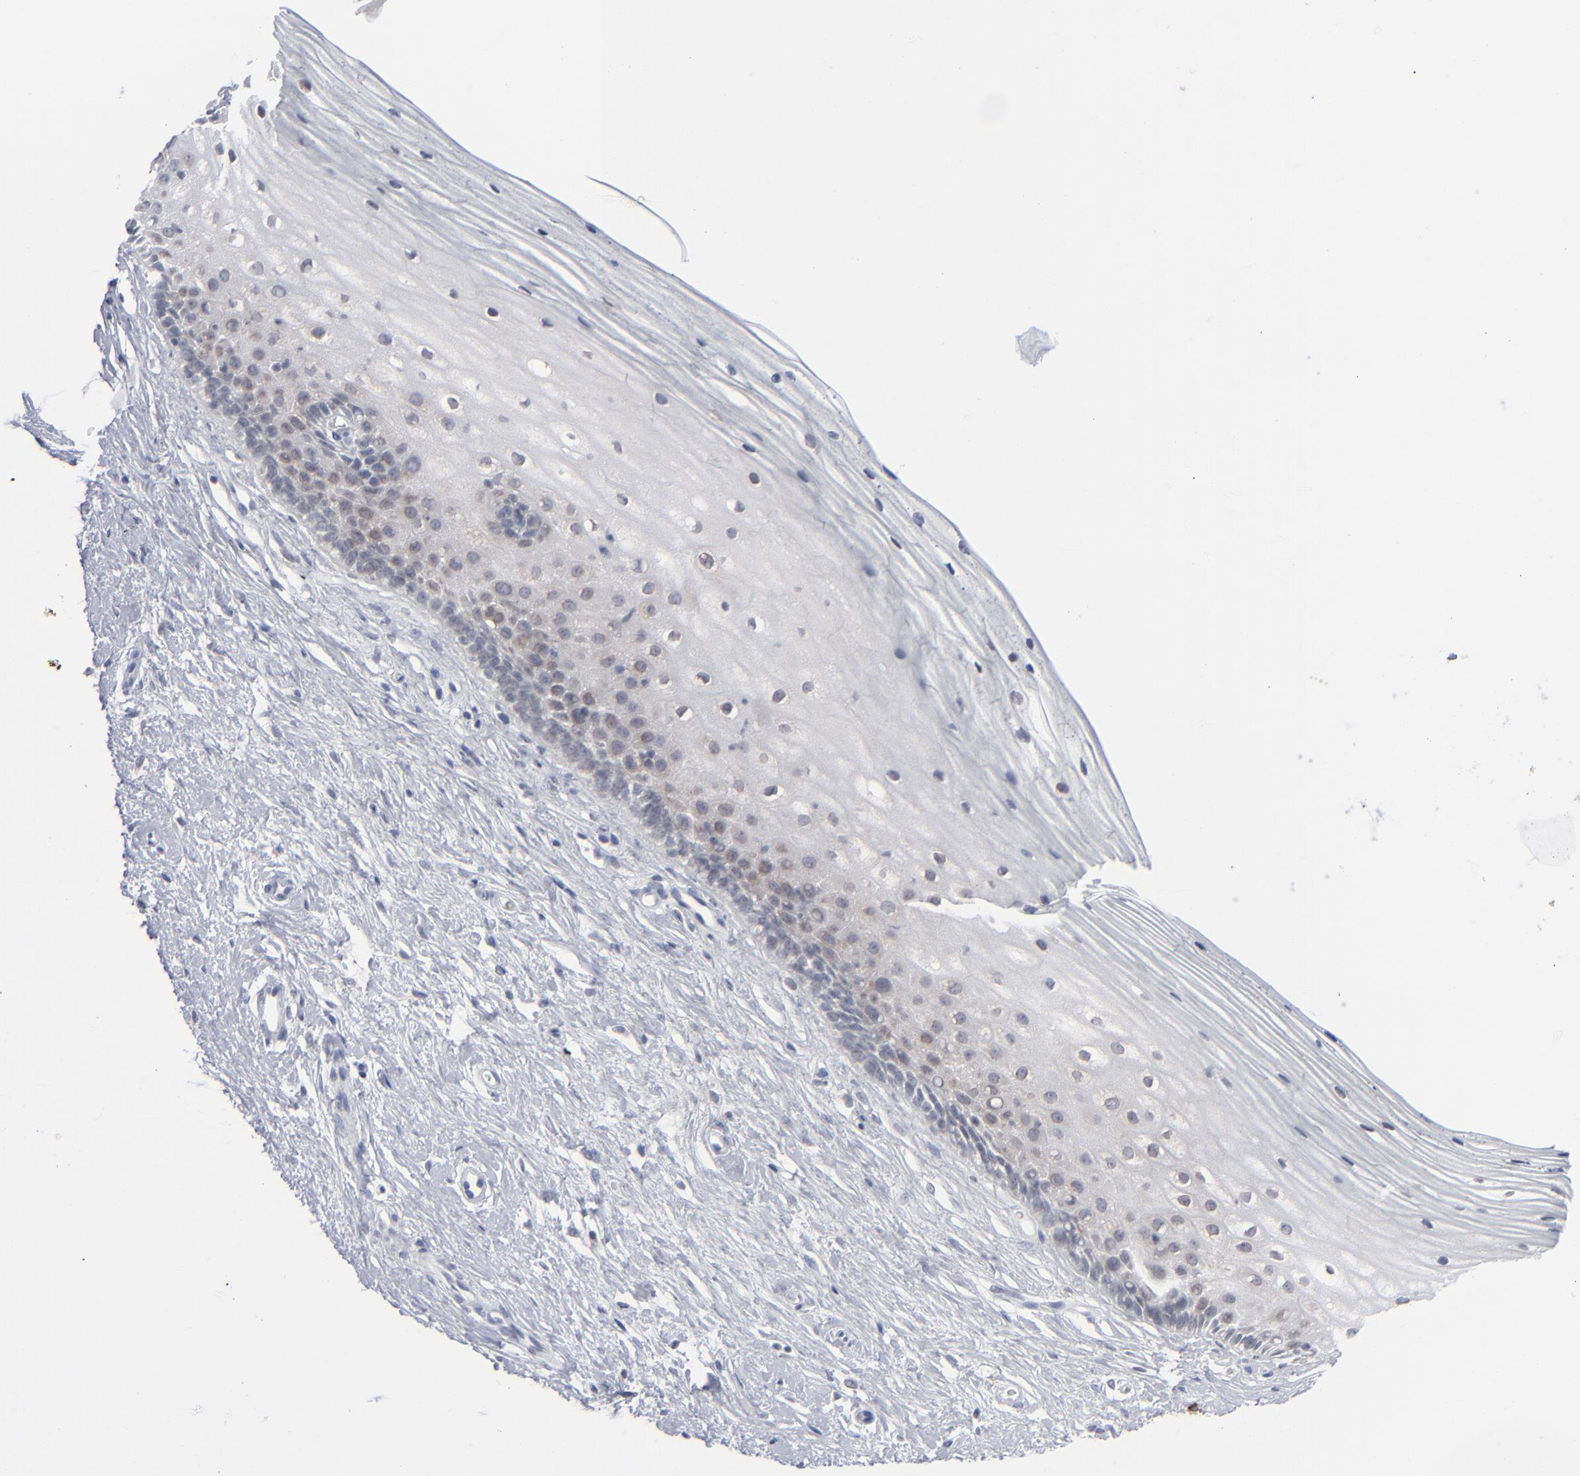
{"staining": {"intensity": "weak", "quantity": "<25%", "location": "cytoplasmic/membranous"}, "tissue": "cervix", "cell_type": "Glandular cells", "image_type": "normal", "snomed": [{"axis": "morphology", "description": "Normal tissue, NOS"}, {"axis": "topography", "description": "Cervix"}], "caption": "IHC micrograph of normal human cervix stained for a protein (brown), which exhibits no expression in glandular cells. (DAB (3,3'-diaminobenzidine) IHC visualized using brightfield microscopy, high magnification).", "gene": "NUP88", "patient": {"sex": "female", "age": 40}}